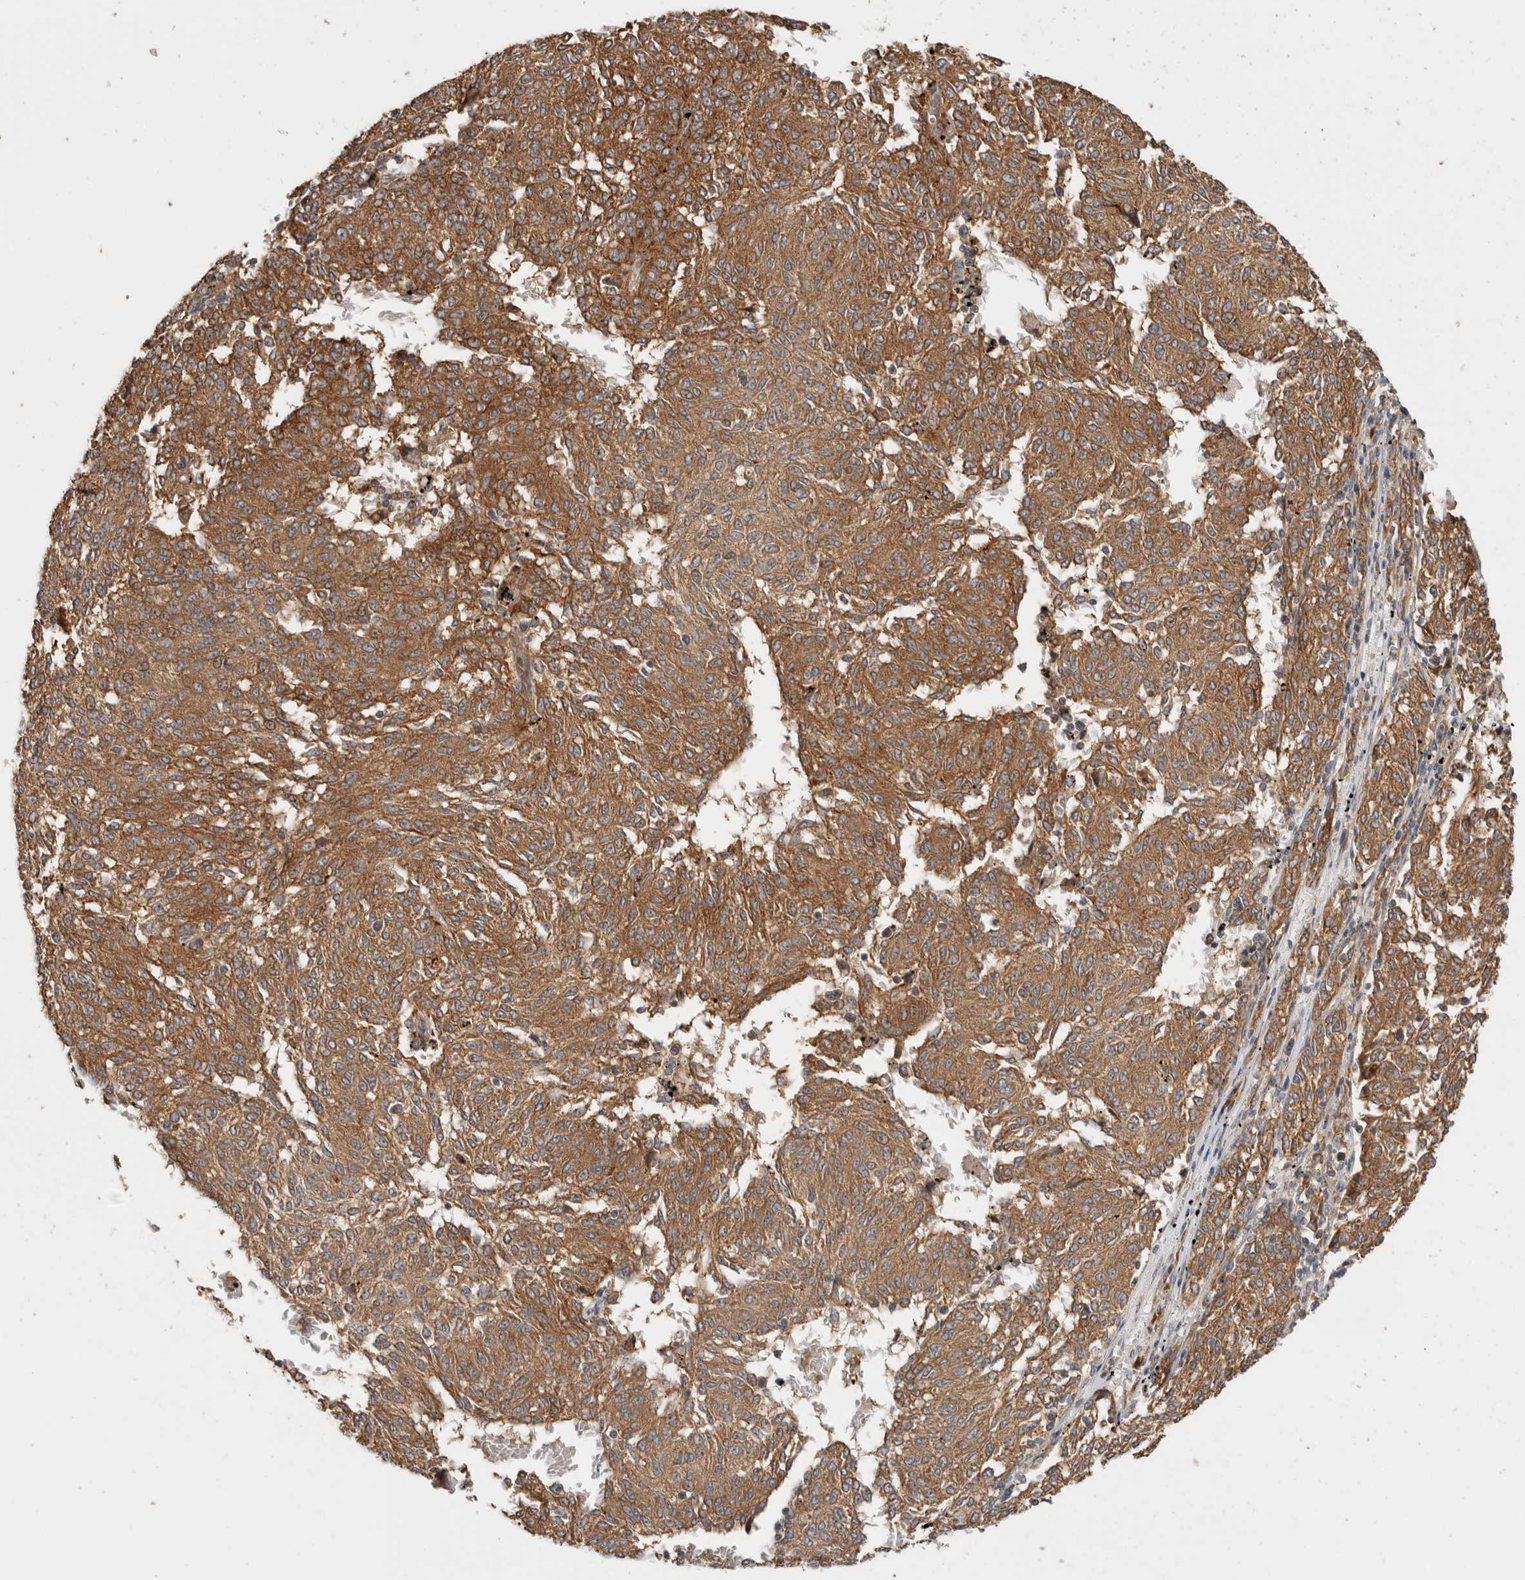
{"staining": {"intensity": "moderate", "quantity": ">75%", "location": "cytoplasmic/membranous"}, "tissue": "melanoma", "cell_type": "Tumor cells", "image_type": "cancer", "snomed": [{"axis": "morphology", "description": "Malignant melanoma, NOS"}, {"axis": "topography", "description": "Skin"}], "caption": "Immunohistochemistry (IHC) (DAB (3,3'-diaminobenzidine)) staining of human malignant melanoma demonstrates moderate cytoplasmic/membranous protein expression in approximately >75% of tumor cells.", "gene": "PCDHB15", "patient": {"sex": "female", "age": 72}}